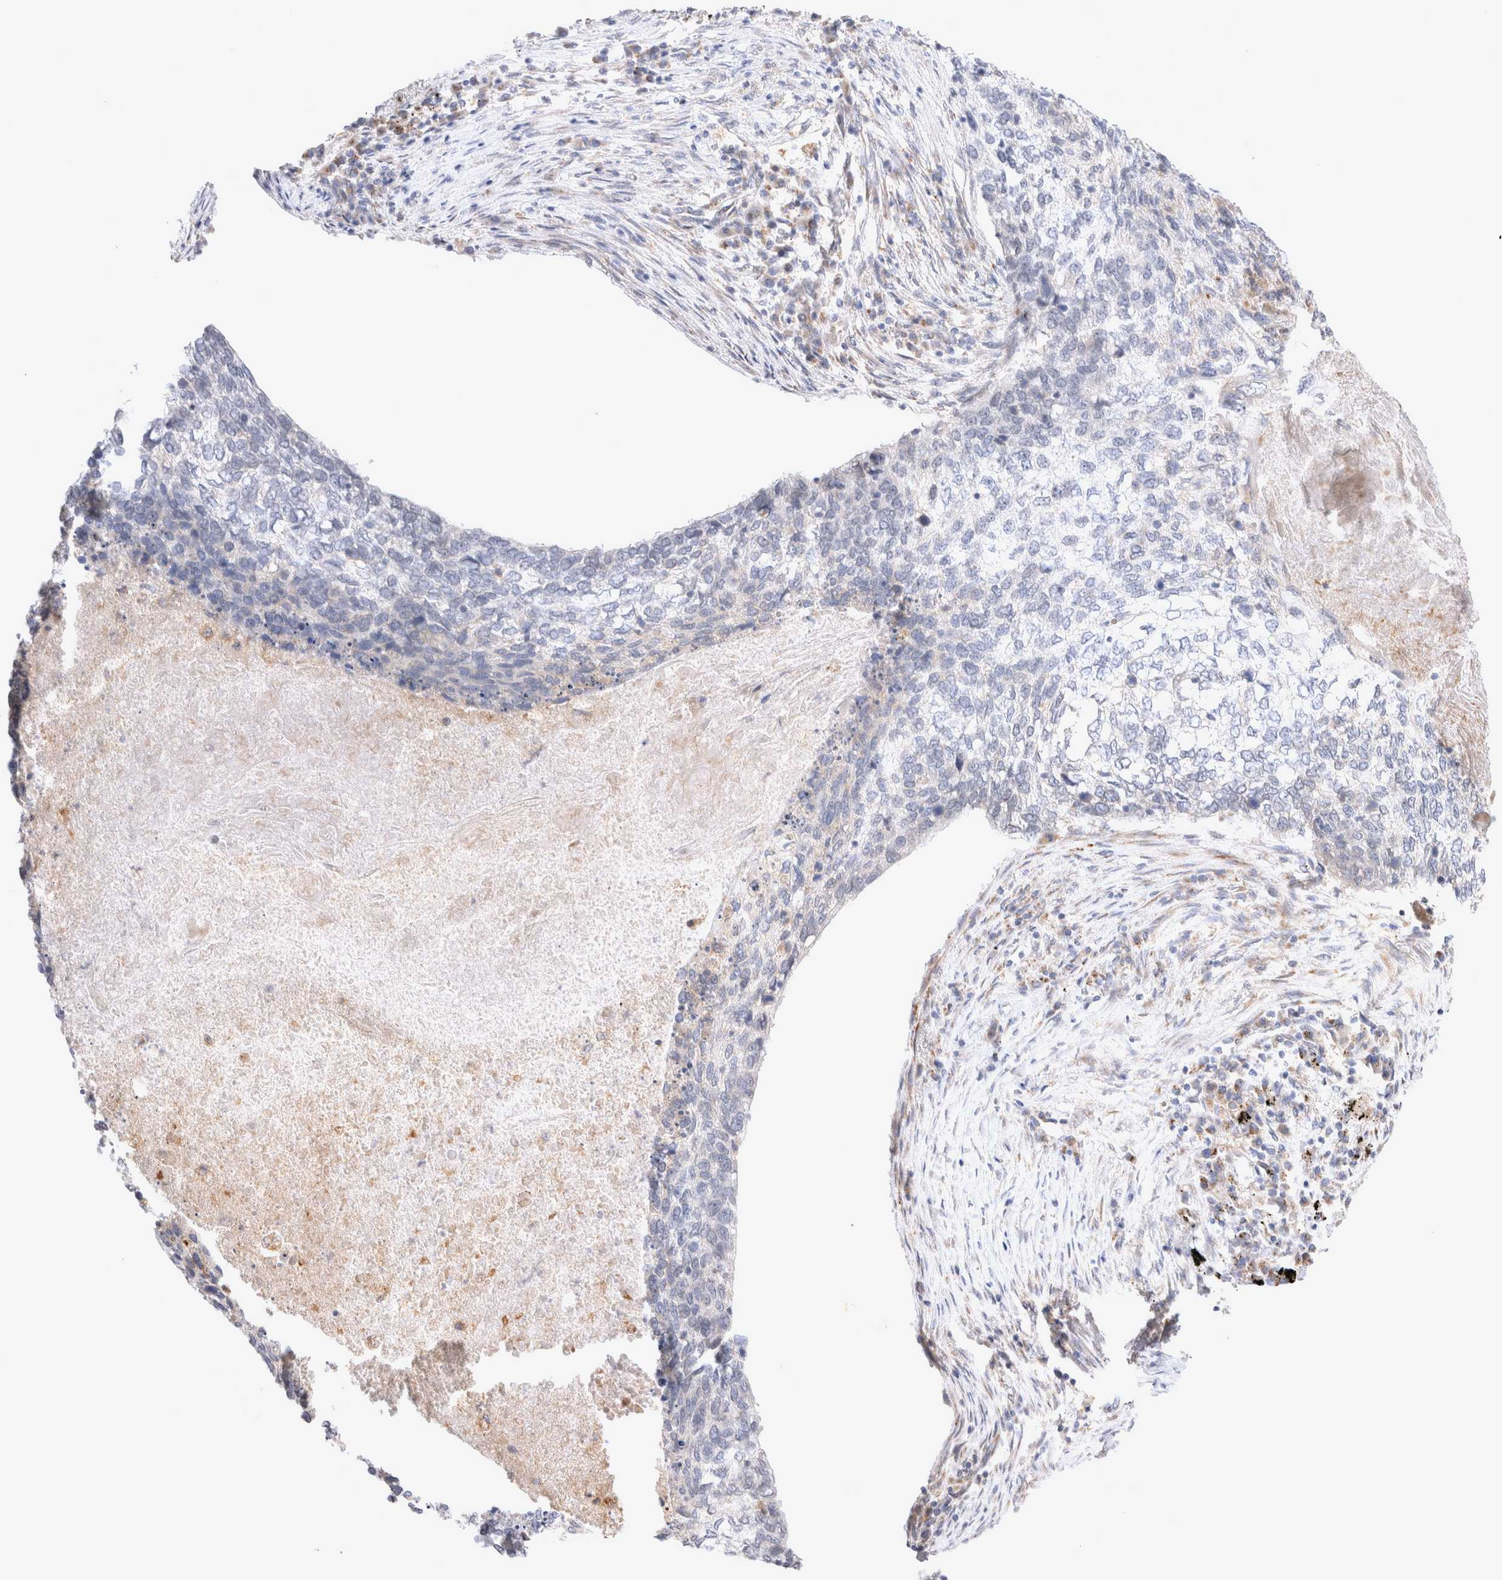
{"staining": {"intensity": "negative", "quantity": "none", "location": "none"}, "tissue": "lung cancer", "cell_type": "Tumor cells", "image_type": "cancer", "snomed": [{"axis": "morphology", "description": "Squamous cell carcinoma, NOS"}, {"axis": "topography", "description": "Lung"}], "caption": "A histopathology image of human lung cancer (squamous cell carcinoma) is negative for staining in tumor cells.", "gene": "NPC1", "patient": {"sex": "female", "age": 63}}